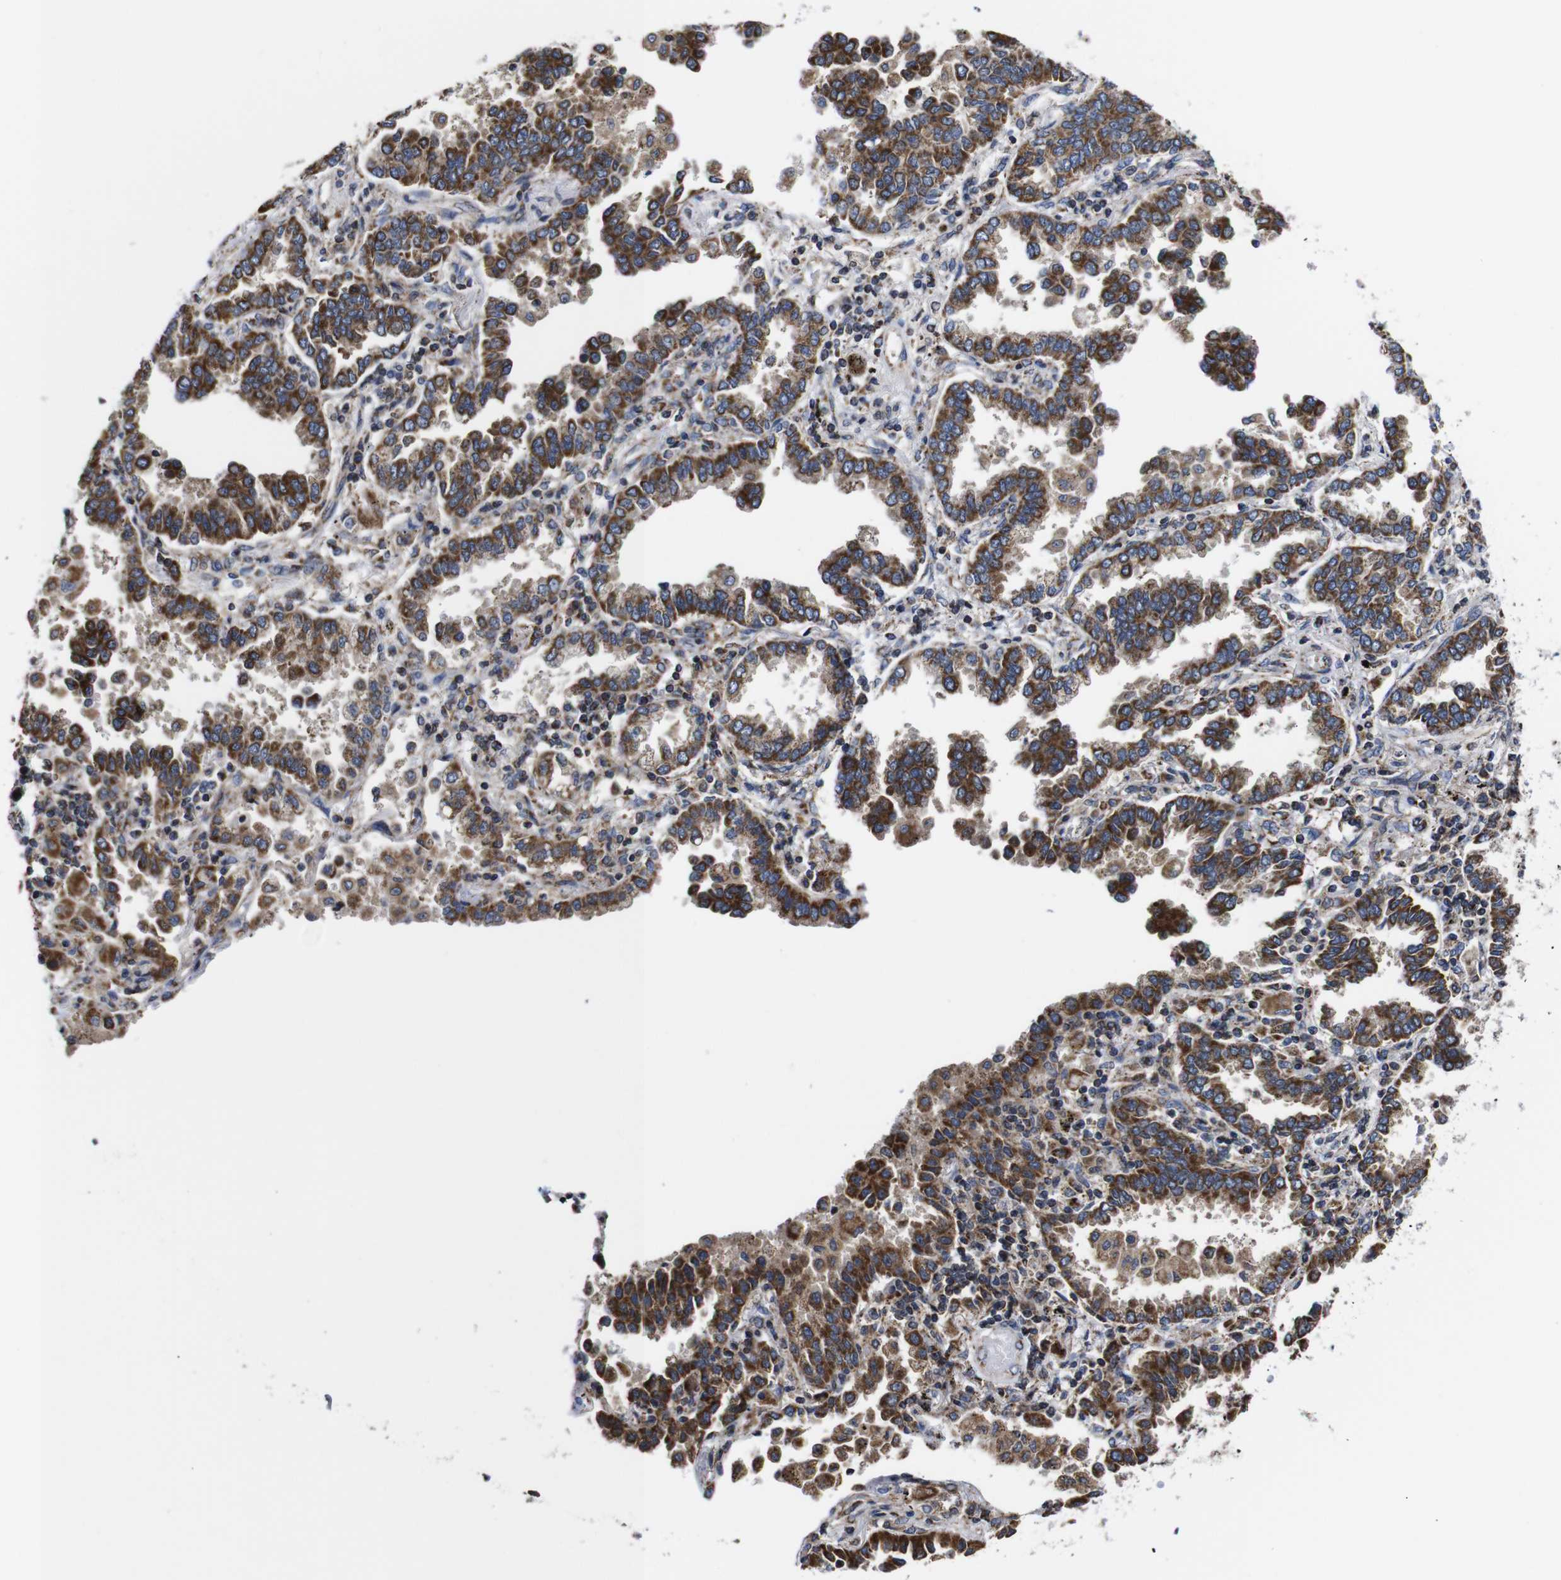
{"staining": {"intensity": "moderate", "quantity": ">75%", "location": "cytoplasmic/membranous"}, "tissue": "lung cancer", "cell_type": "Tumor cells", "image_type": "cancer", "snomed": [{"axis": "morphology", "description": "Normal tissue, NOS"}, {"axis": "morphology", "description": "Adenocarcinoma, NOS"}, {"axis": "topography", "description": "Lung"}], "caption": "An immunohistochemistry (IHC) photomicrograph of tumor tissue is shown. Protein staining in brown shows moderate cytoplasmic/membranous positivity in lung cancer (adenocarcinoma) within tumor cells. (brown staining indicates protein expression, while blue staining denotes nuclei).", "gene": "C17orf80", "patient": {"sex": "male", "age": 59}}